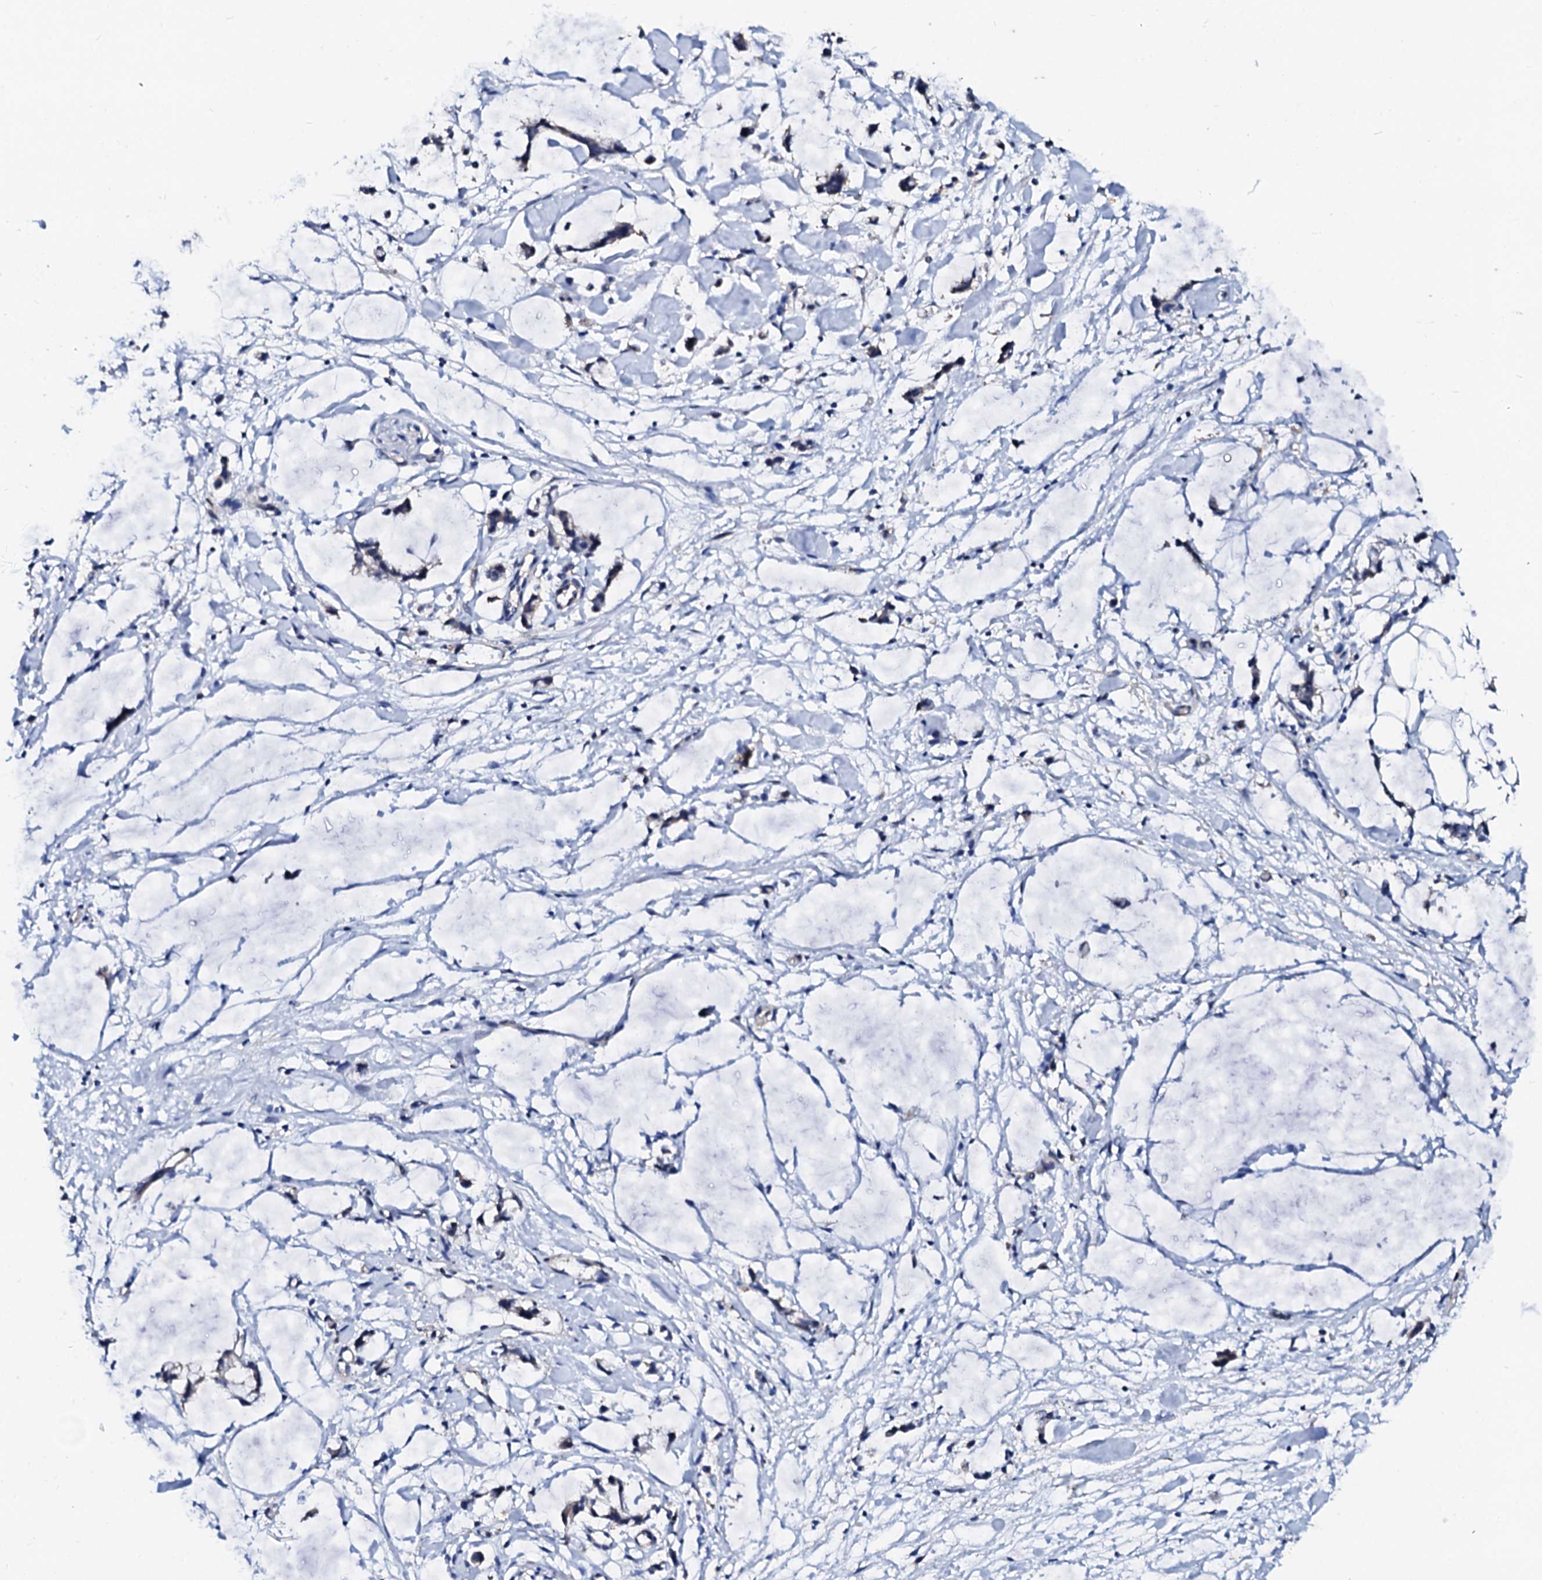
{"staining": {"intensity": "negative", "quantity": "none", "location": "none"}, "tissue": "adipose tissue", "cell_type": "Adipocytes", "image_type": "normal", "snomed": [{"axis": "morphology", "description": "Normal tissue, NOS"}, {"axis": "morphology", "description": "Adenocarcinoma, NOS"}, {"axis": "topography", "description": "Colon"}, {"axis": "topography", "description": "Peripheral nerve tissue"}], "caption": "Adipose tissue was stained to show a protein in brown. There is no significant staining in adipocytes.", "gene": "CSN2", "patient": {"sex": "male", "age": 14}}